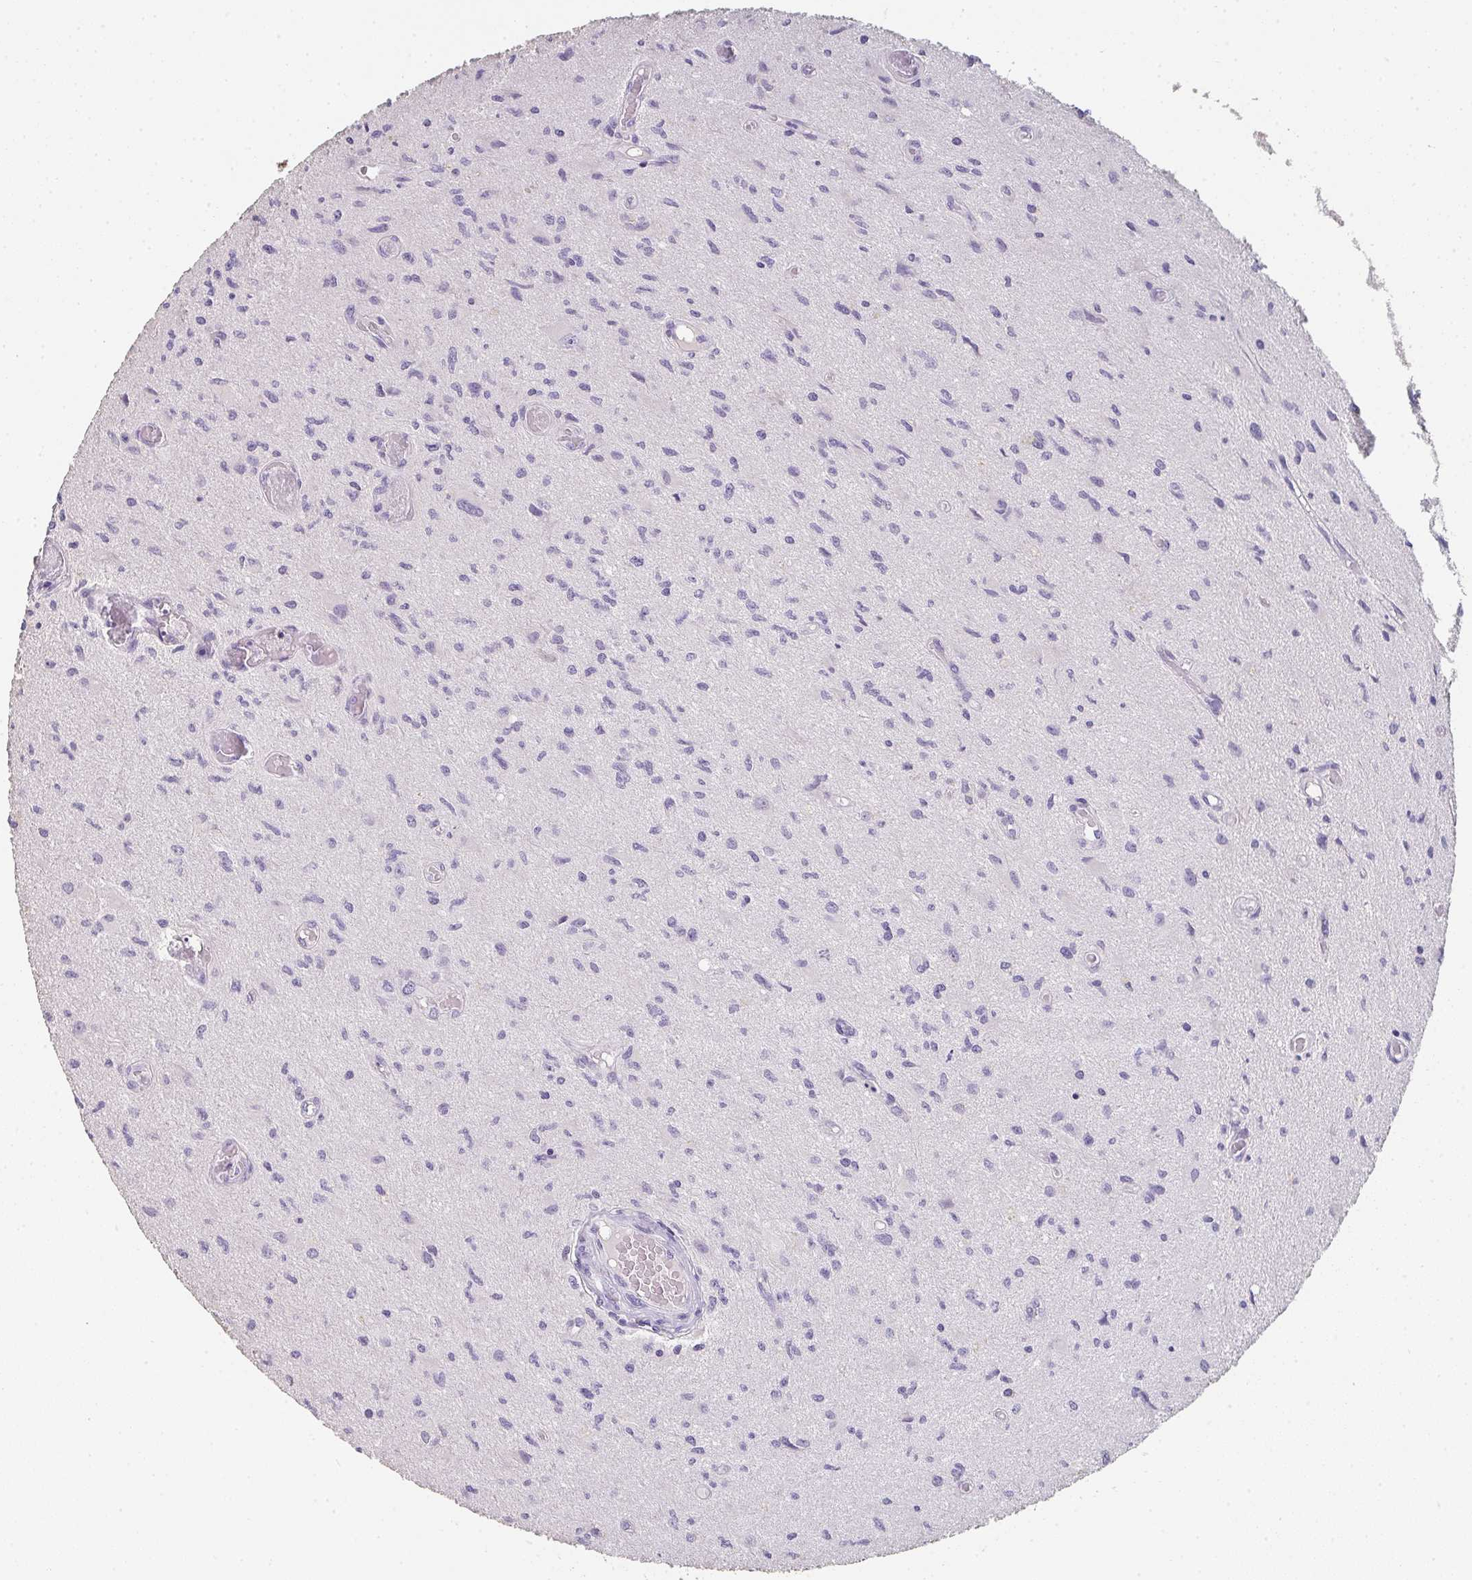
{"staining": {"intensity": "negative", "quantity": "none", "location": "none"}, "tissue": "glioma", "cell_type": "Tumor cells", "image_type": "cancer", "snomed": [{"axis": "morphology", "description": "Glioma, malignant, High grade"}, {"axis": "topography", "description": "Brain"}], "caption": "A micrograph of human glioma is negative for staining in tumor cells. (Brightfield microscopy of DAB IHC at high magnification).", "gene": "C1QTNF8", "patient": {"sex": "male", "age": 67}}